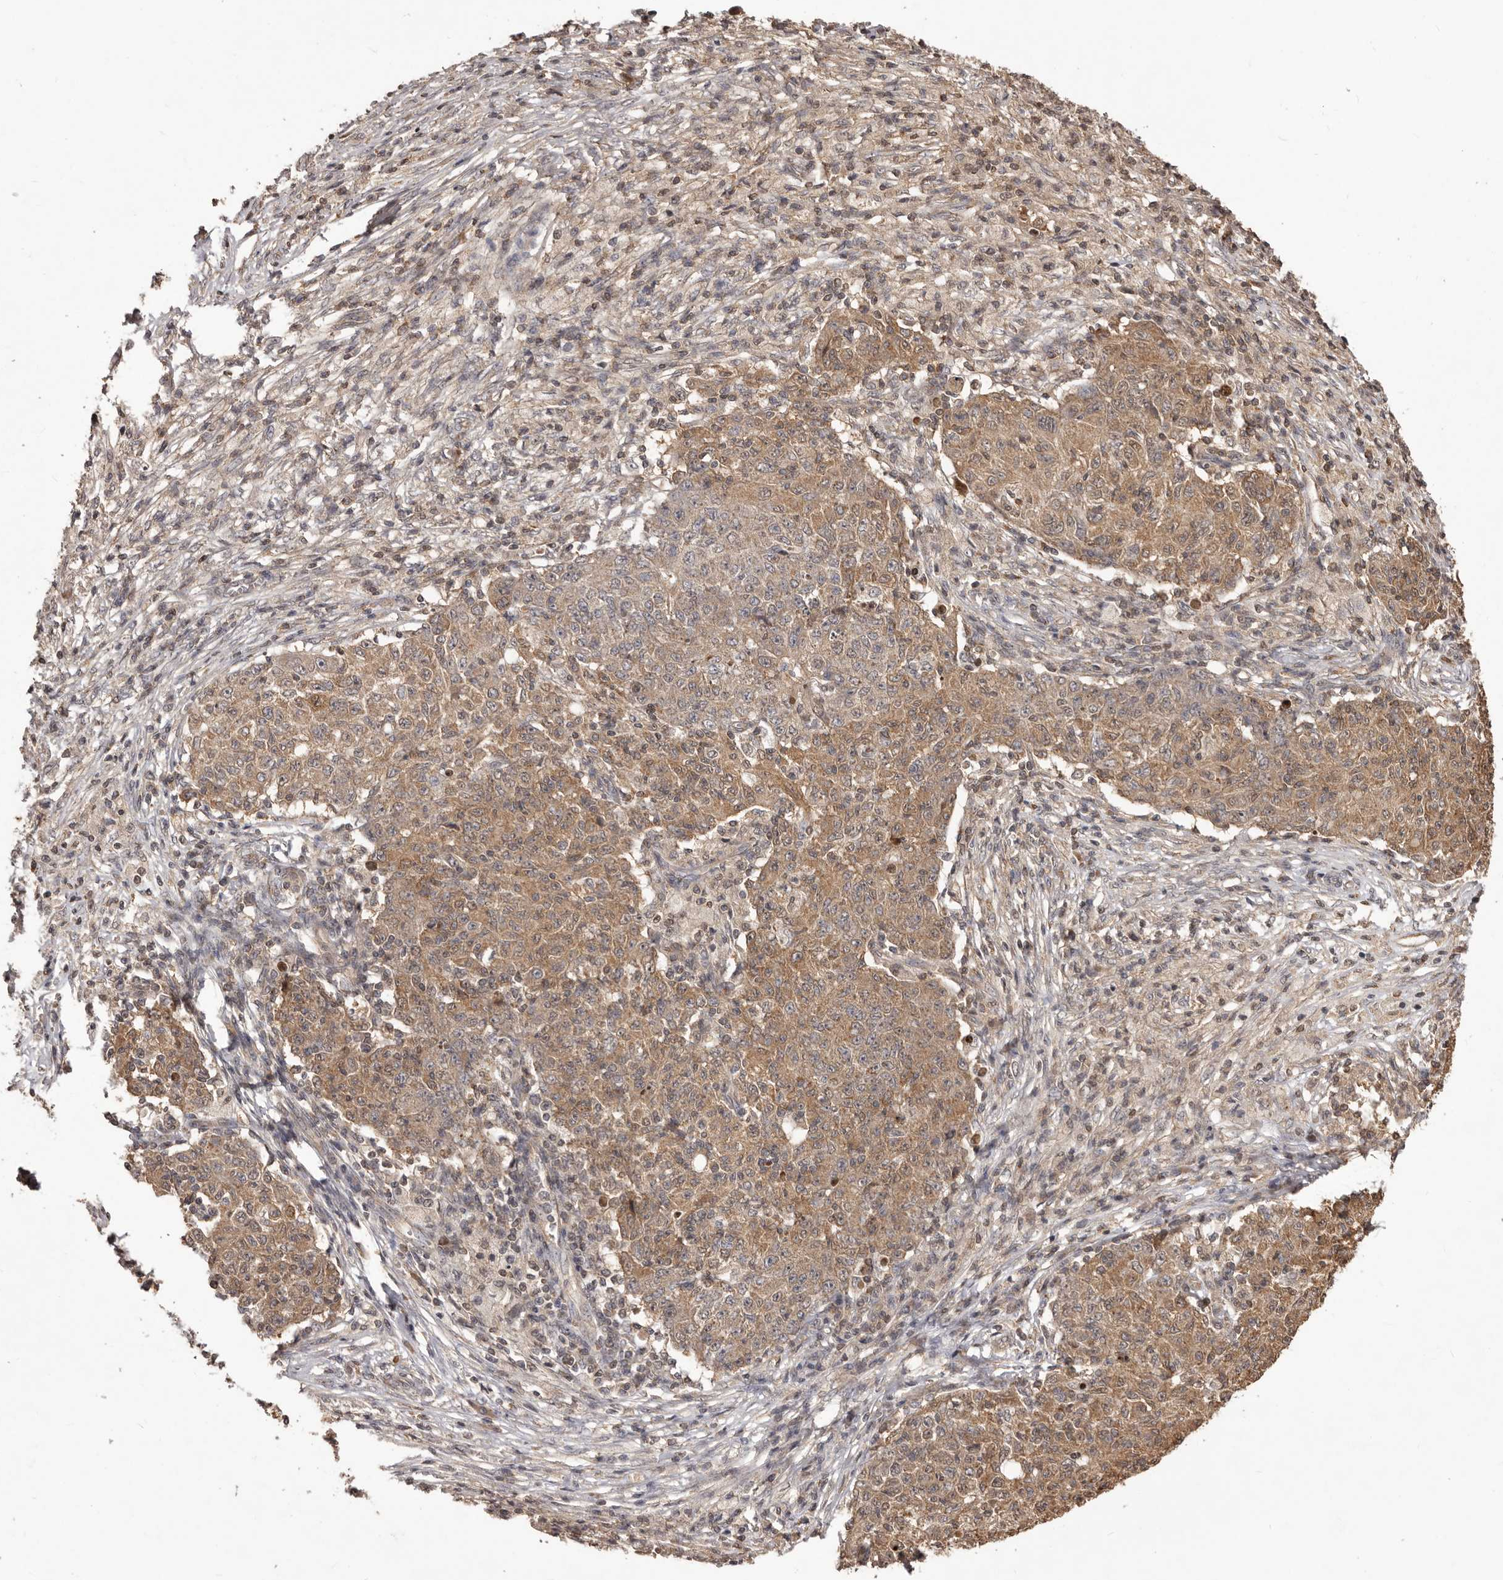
{"staining": {"intensity": "moderate", "quantity": ">75%", "location": "cytoplasmic/membranous"}, "tissue": "ovarian cancer", "cell_type": "Tumor cells", "image_type": "cancer", "snomed": [{"axis": "morphology", "description": "Carcinoma, endometroid"}, {"axis": "topography", "description": "Ovary"}], "caption": "An image showing moderate cytoplasmic/membranous staining in about >75% of tumor cells in endometroid carcinoma (ovarian), as visualized by brown immunohistochemical staining.", "gene": "MTO1", "patient": {"sex": "female", "age": 42}}